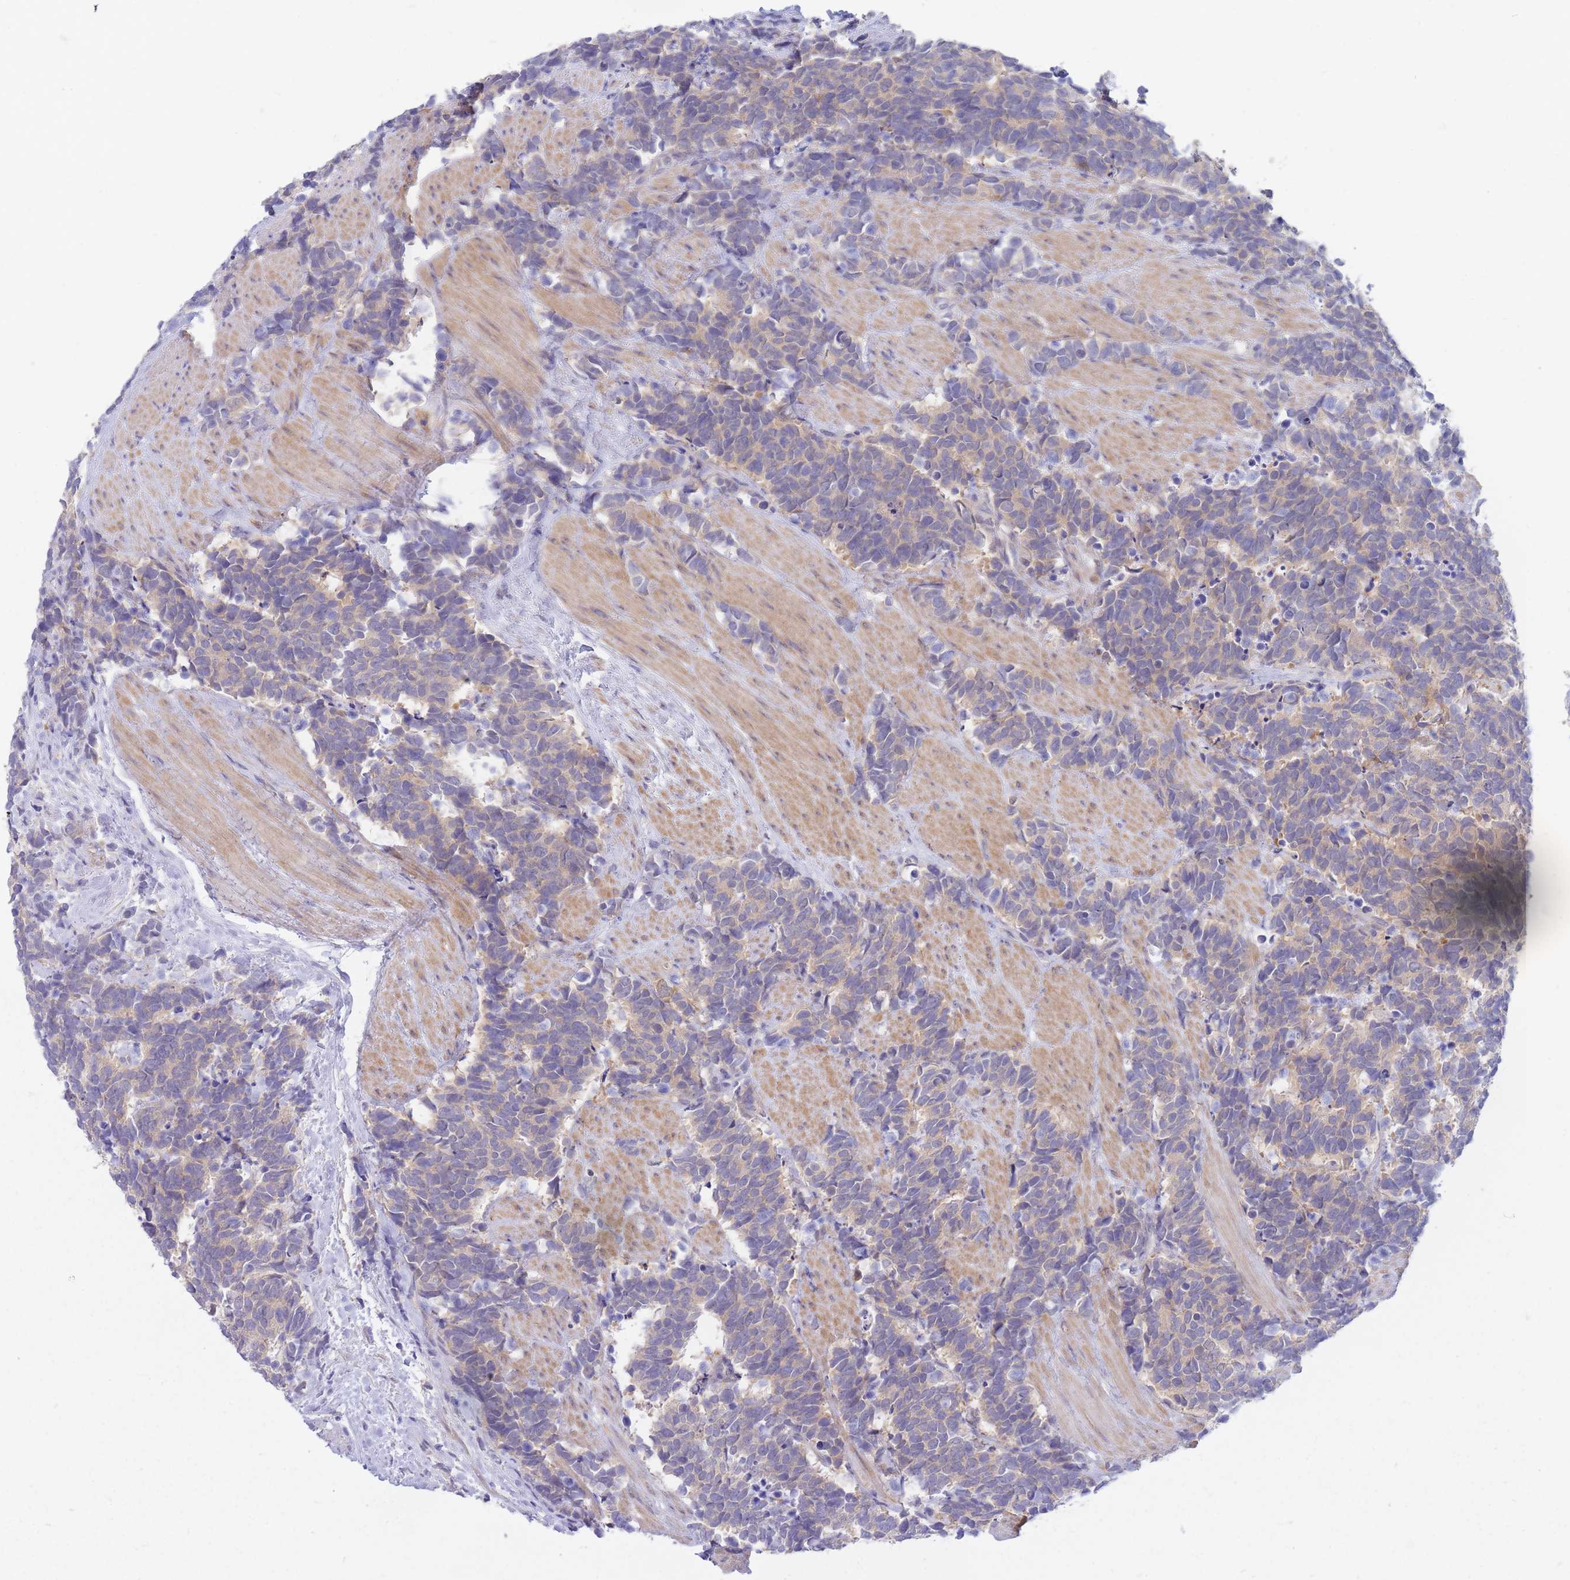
{"staining": {"intensity": "weak", "quantity": ">75%", "location": "cytoplasmic/membranous"}, "tissue": "carcinoid", "cell_type": "Tumor cells", "image_type": "cancer", "snomed": [{"axis": "morphology", "description": "Carcinoma, NOS"}, {"axis": "morphology", "description": "Carcinoid, malignant, NOS"}, {"axis": "topography", "description": "Prostate"}], "caption": "An immunohistochemistry (IHC) image of tumor tissue is shown. Protein staining in brown highlights weak cytoplasmic/membranous positivity in malignant carcinoid within tumor cells.", "gene": "SUGT1", "patient": {"sex": "male", "age": 57}}